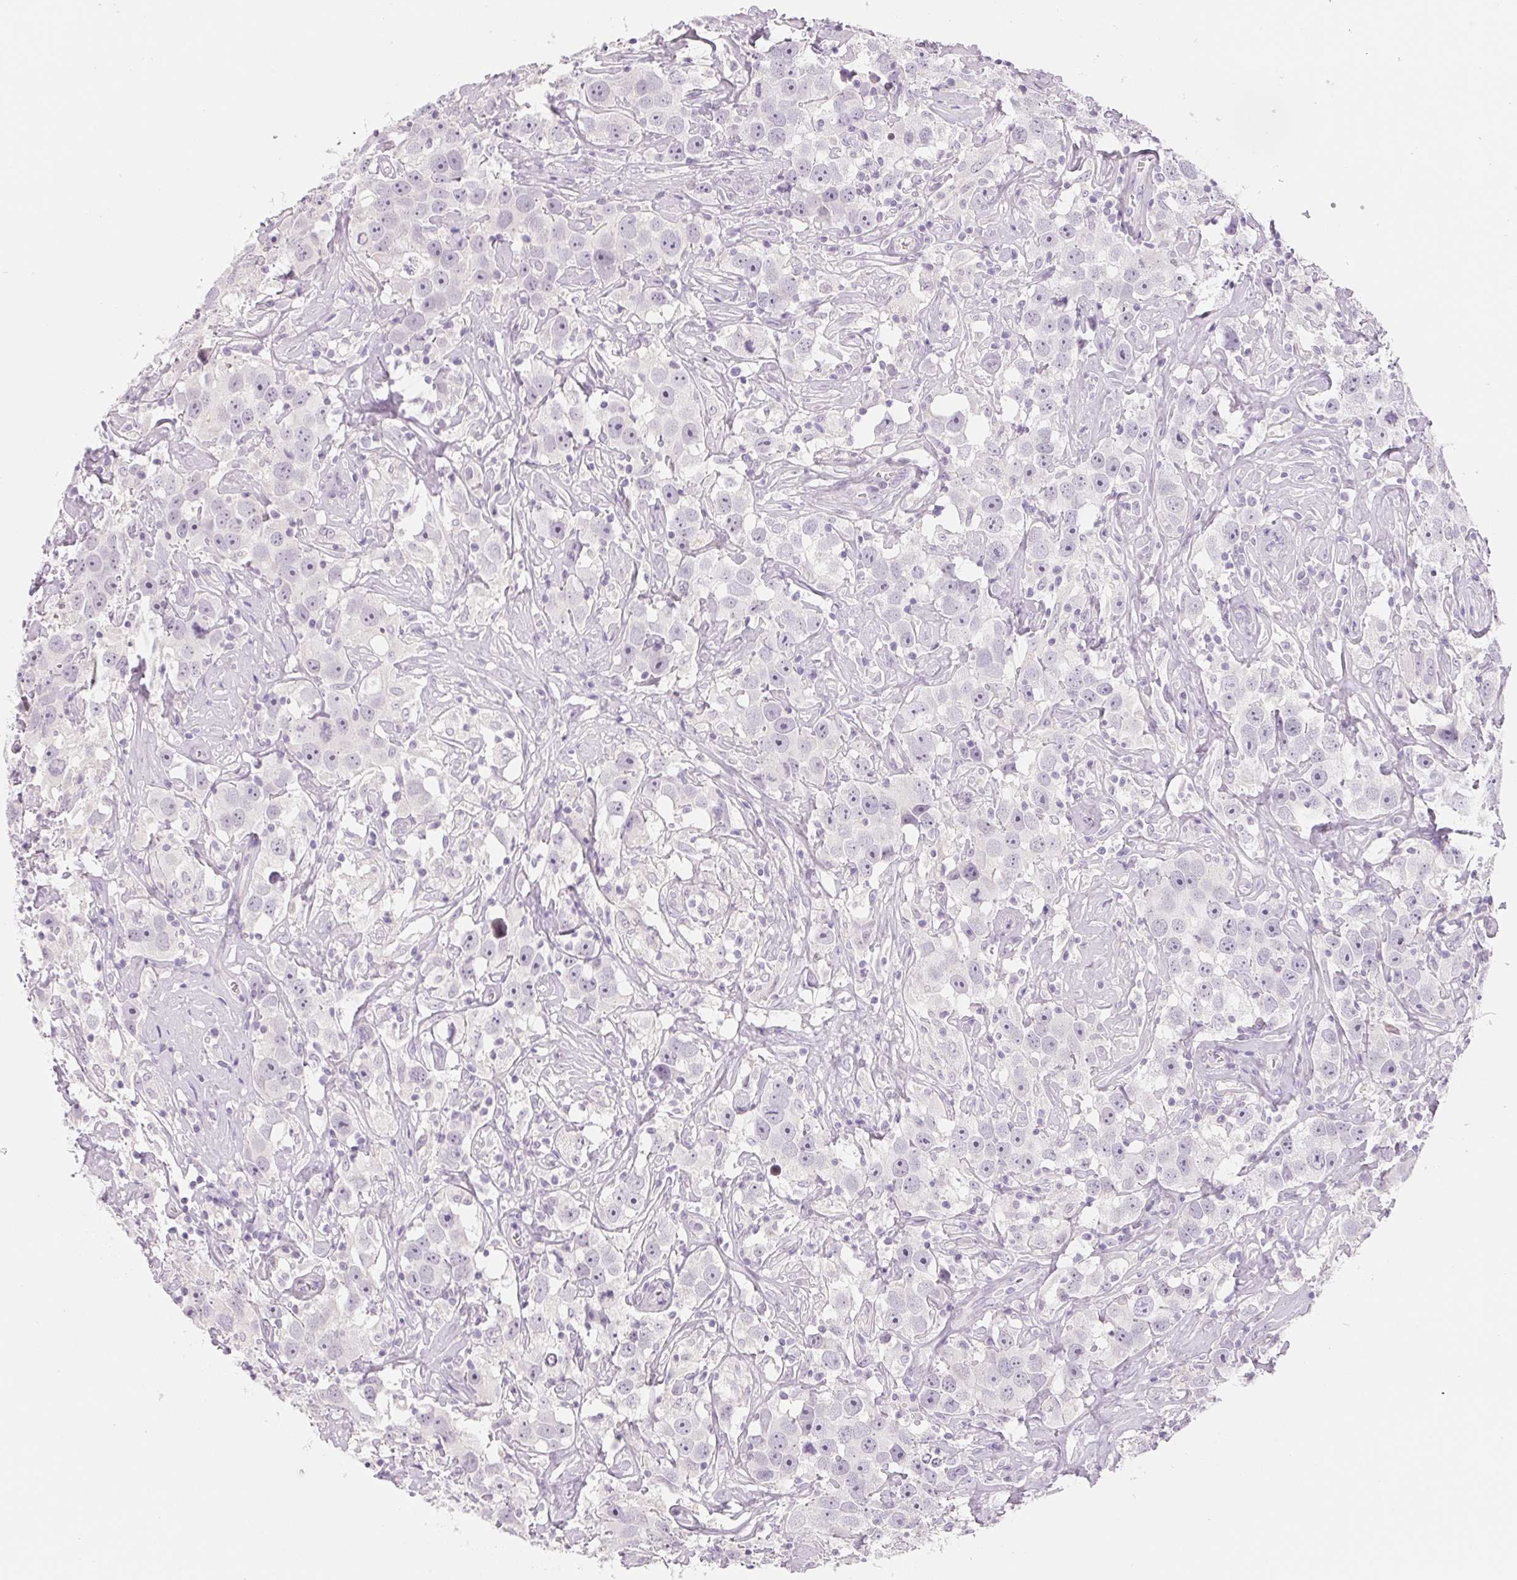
{"staining": {"intensity": "negative", "quantity": "none", "location": "none"}, "tissue": "testis cancer", "cell_type": "Tumor cells", "image_type": "cancer", "snomed": [{"axis": "morphology", "description": "Seminoma, NOS"}, {"axis": "topography", "description": "Testis"}], "caption": "Testis cancer (seminoma) was stained to show a protein in brown. There is no significant staining in tumor cells.", "gene": "CCDC168", "patient": {"sex": "male", "age": 49}}